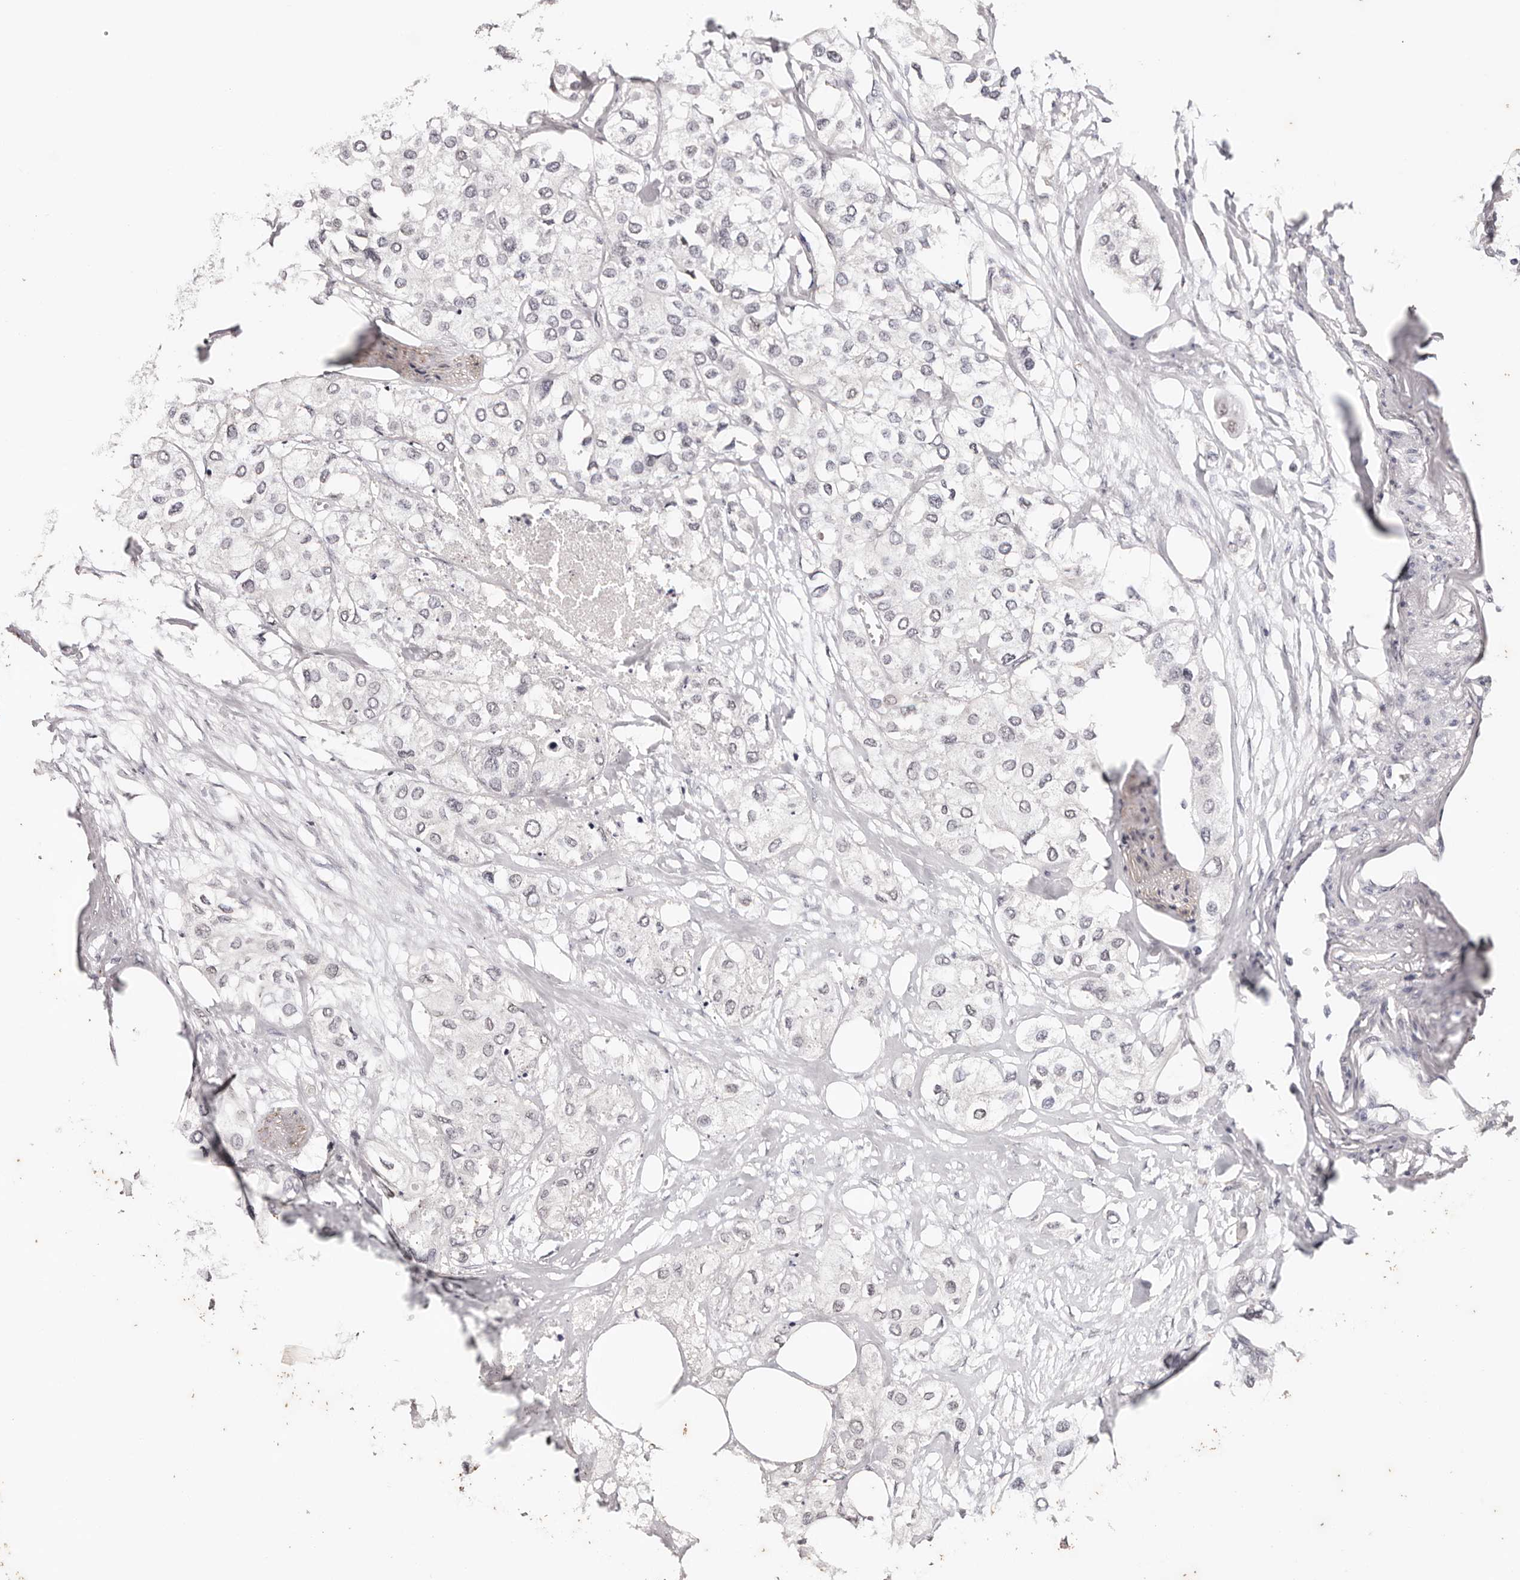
{"staining": {"intensity": "negative", "quantity": "none", "location": "none"}, "tissue": "urothelial cancer", "cell_type": "Tumor cells", "image_type": "cancer", "snomed": [{"axis": "morphology", "description": "Urothelial carcinoma, High grade"}, {"axis": "topography", "description": "Urinary bladder"}], "caption": "This is a histopathology image of immunohistochemistry staining of urothelial cancer, which shows no staining in tumor cells. The staining was performed using DAB to visualize the protein expression in brown, while the nuclei were stained in blue with hematoxylin (Magnification: 20x).", "gene": "TYW3", "patient": {"sex": "male", "age": 64}}